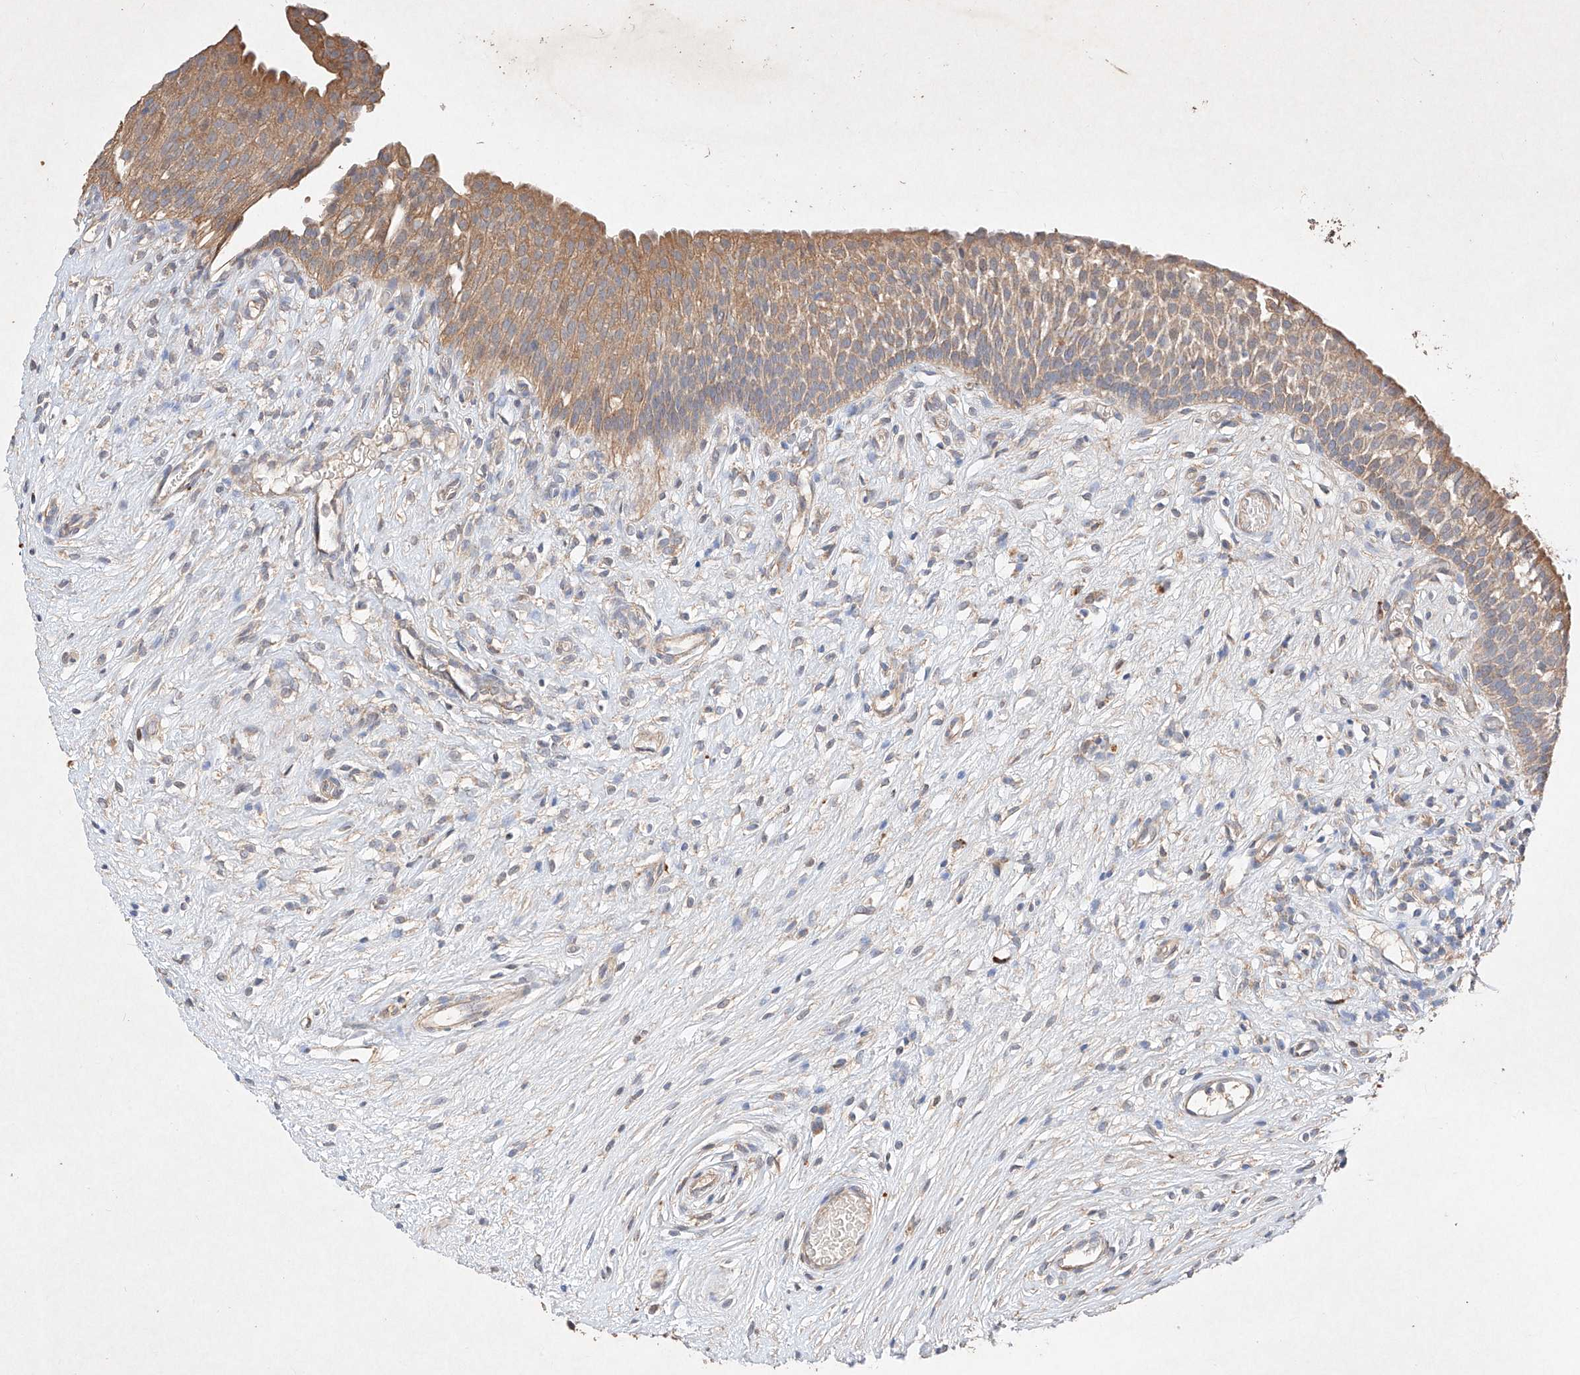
{"staining": {"intensity": "moderate", "quantity": ">75%", "location": "cytoplasmic/membranous"}, "tissue": "urinary bladder", "cell_type": "Urothelial cells", "image_type": "normal", "snomed": [{"axis": "morphology", "description": "Normal tissue, NOS"}, {"axis": "topography", "description": "Urinary bladder"}], "caption": "Brown immunohistochemical staining in unremarkable urinary bladder demonstrates moderate cytoplasmic/membranous positivity in approximately >75% of urothelial cells.", "gene": "C6orf62", "patient": {"sex": "male", "age": 1}}